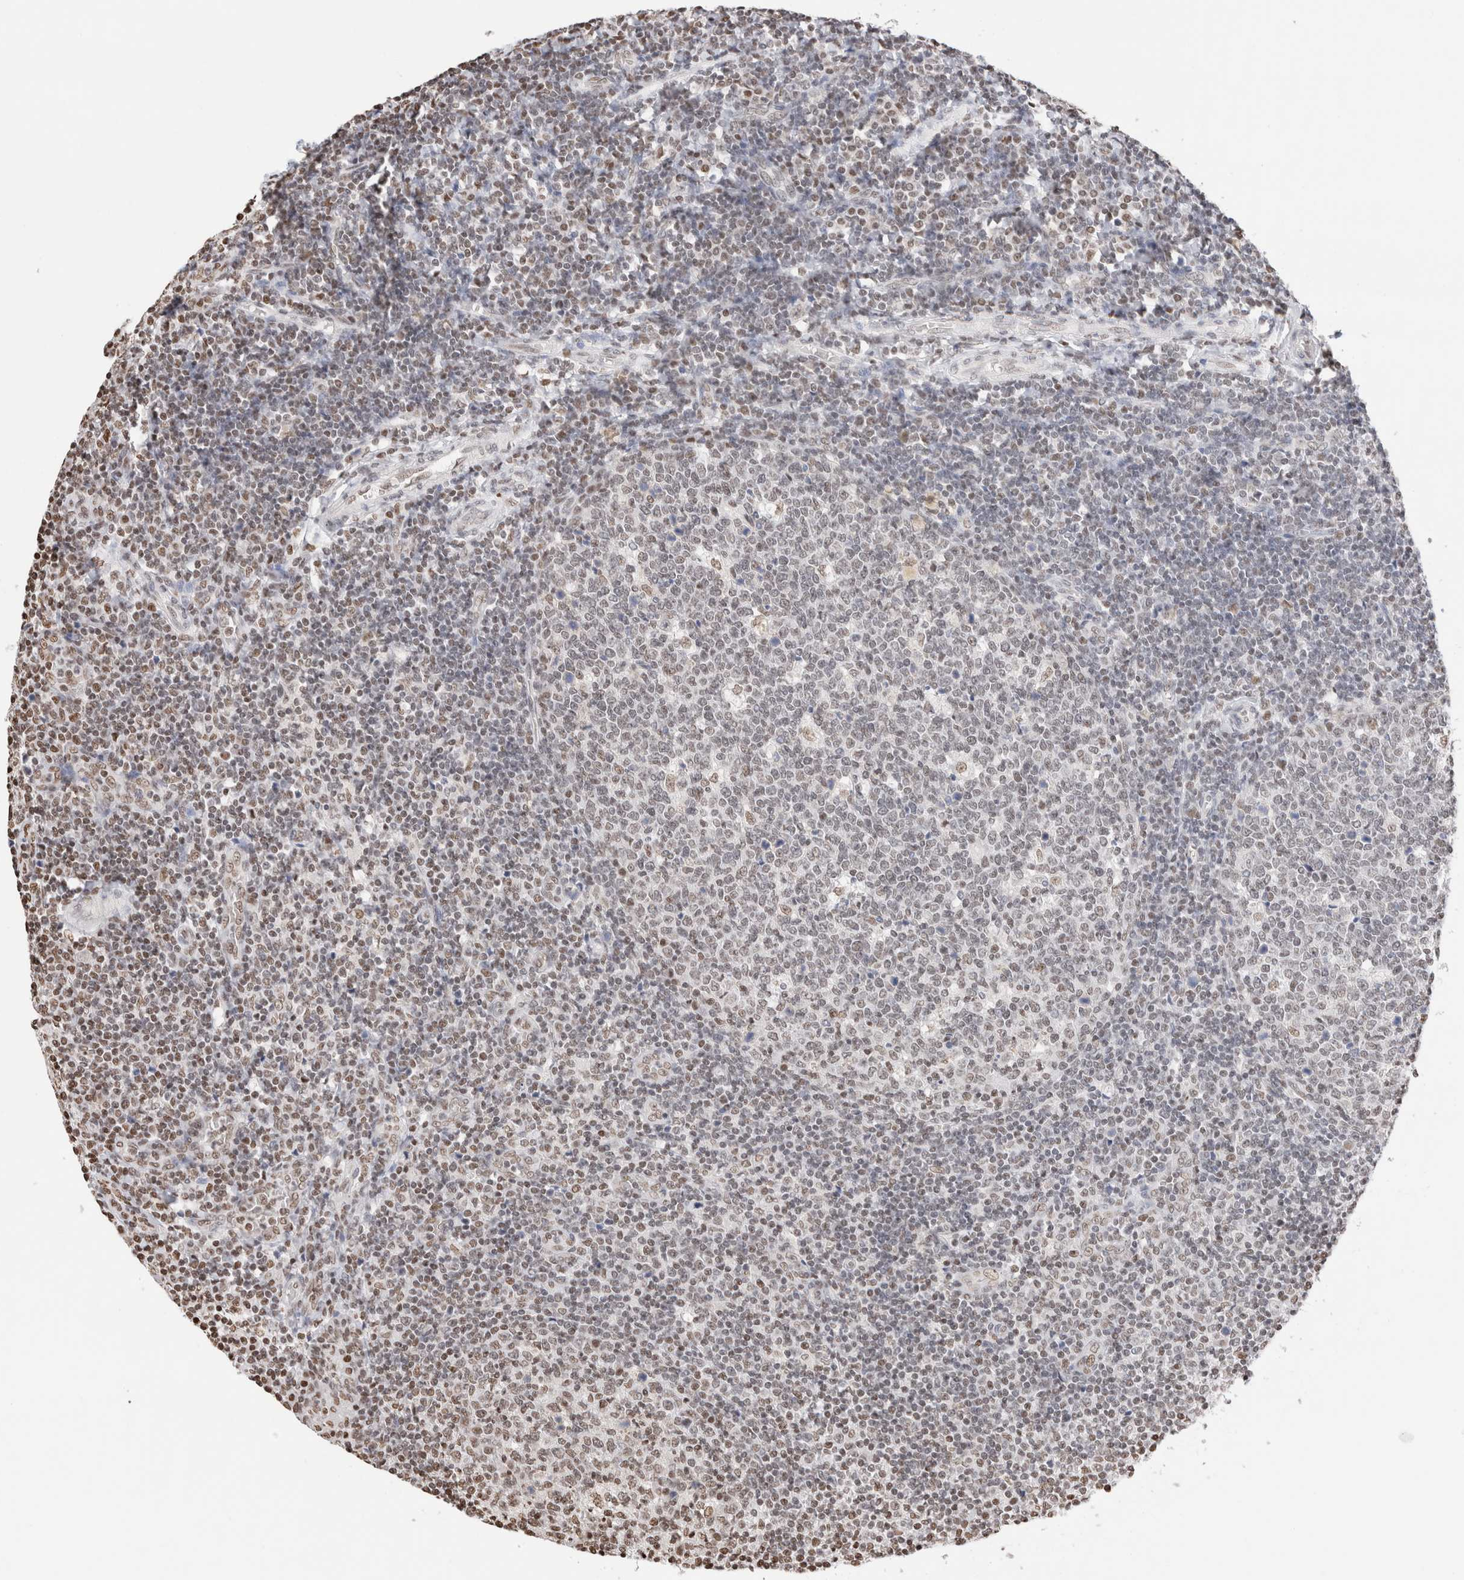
{"staining": {"intensity": "moderate", "quantity": "<25%", "location": "nuclear"}, "tissue": "tonsil", "cell_type": "Germinal center cells", "image_type": "normal", "snomed": [{"axis": "morphology", "description": "Normal tissue, NOS"}, {"axis": "topography", "description": "Tonsil"}], "caption": "Germinal center cells exhibit moderate nuclear staining in about <25% of cells in benign tonsil.", "gene": "SUPT3H", "patient": {"sex": "female", "age": 19}}